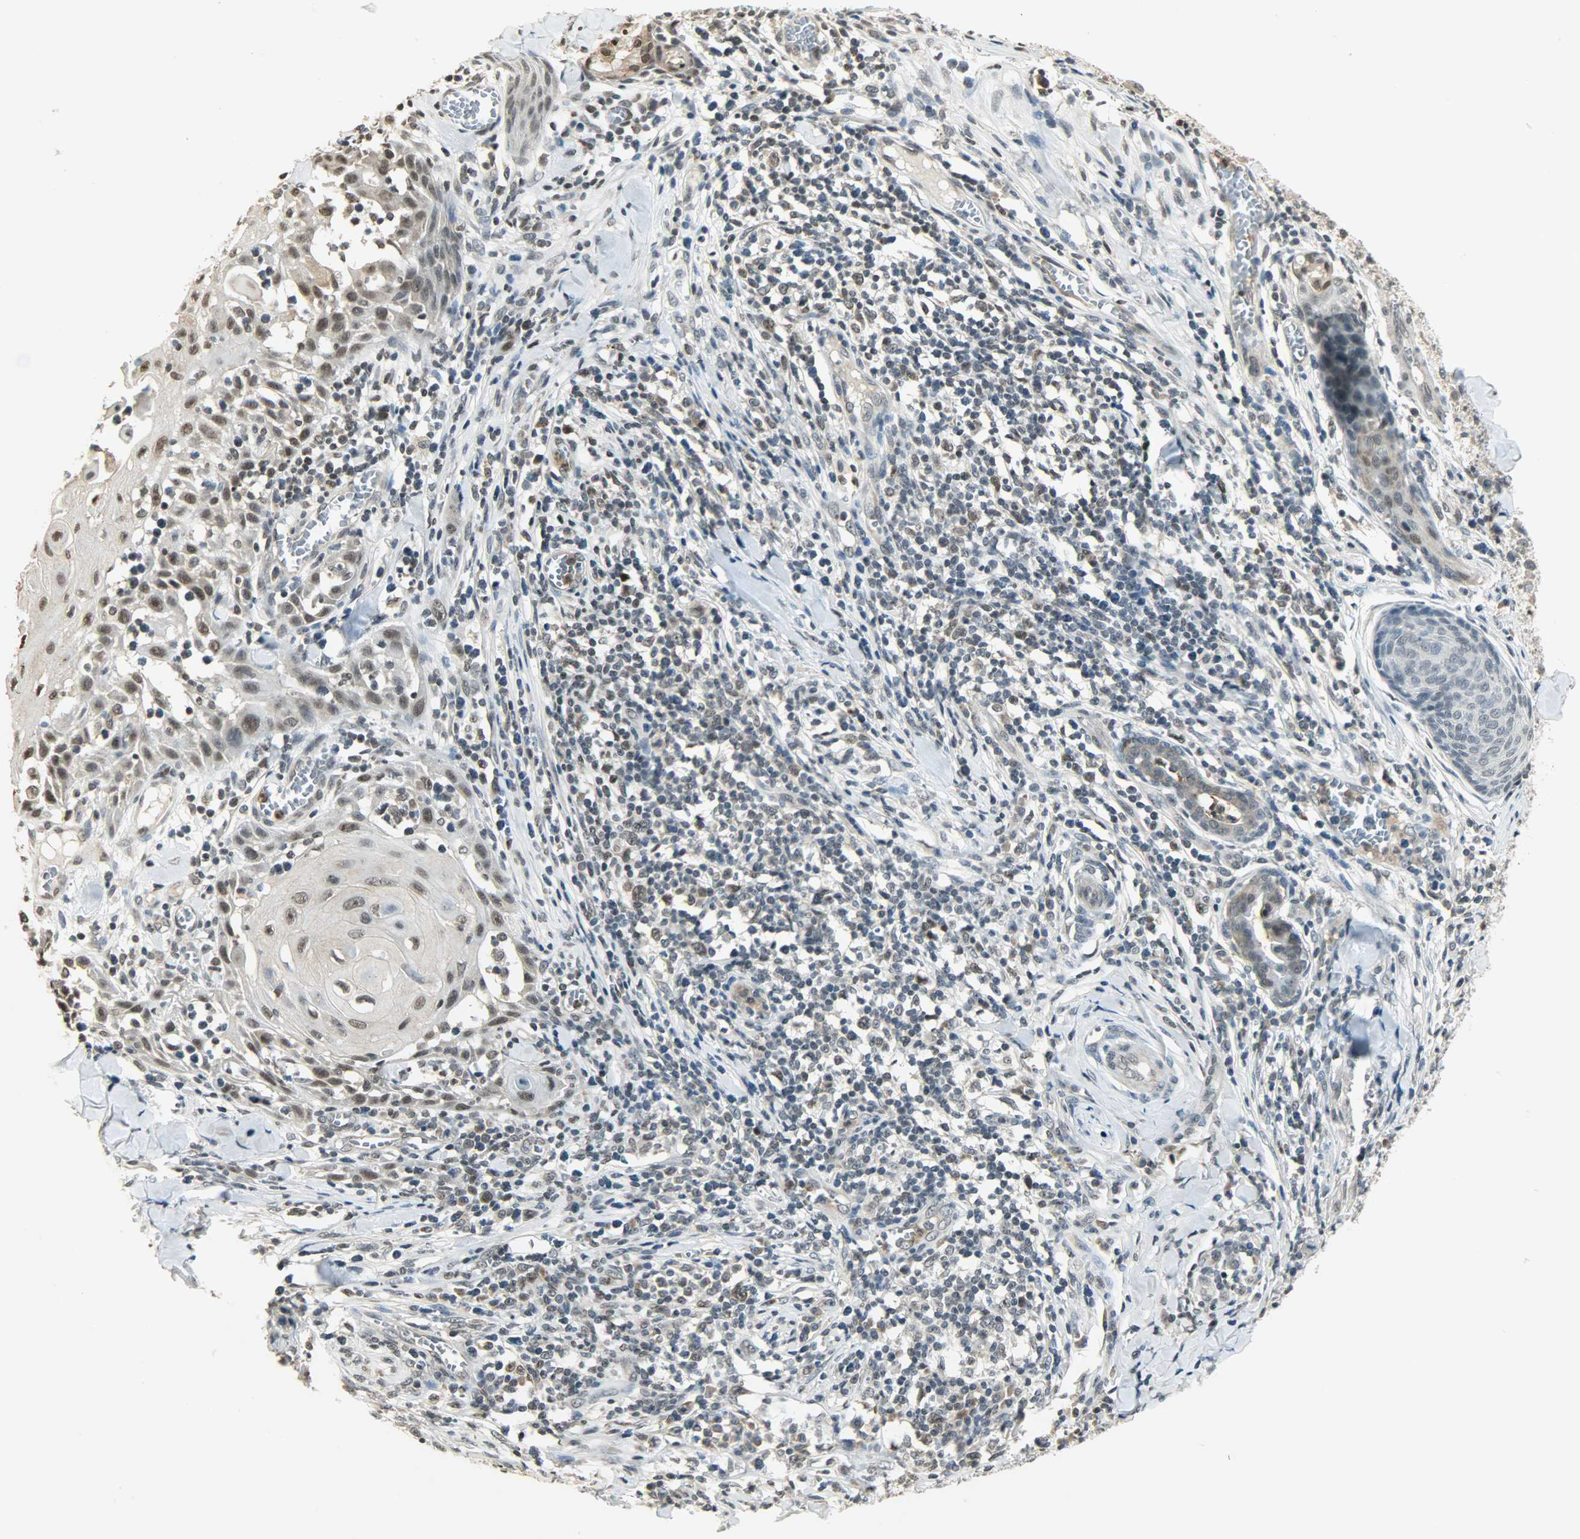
{"staining": {"intensity": "weak", "quantity": "25%-75%", "location": "nuclear"}, "tissue": "skin cancer", "cell_type": "Tumor cells", "image_type": "cancer", "snomed": [{"axis": "morphology", "description": "Squamous cell carcinoma, NOS"}, {"axis": "topography", "description": "Skin"}], "caption": "Brown immunohistochemical staining in human skin cancer demonstrates weak nuclear staining in about 25%-75% of tumor cells. The staining was performed using DAB (3,3'-diaminobenzidine), with brown indicating positive protein expression. Nuclei are stained blue with hematoxylin.", "gene": "SMARCA5", "patient": {"sex": "male", "age": 24}}